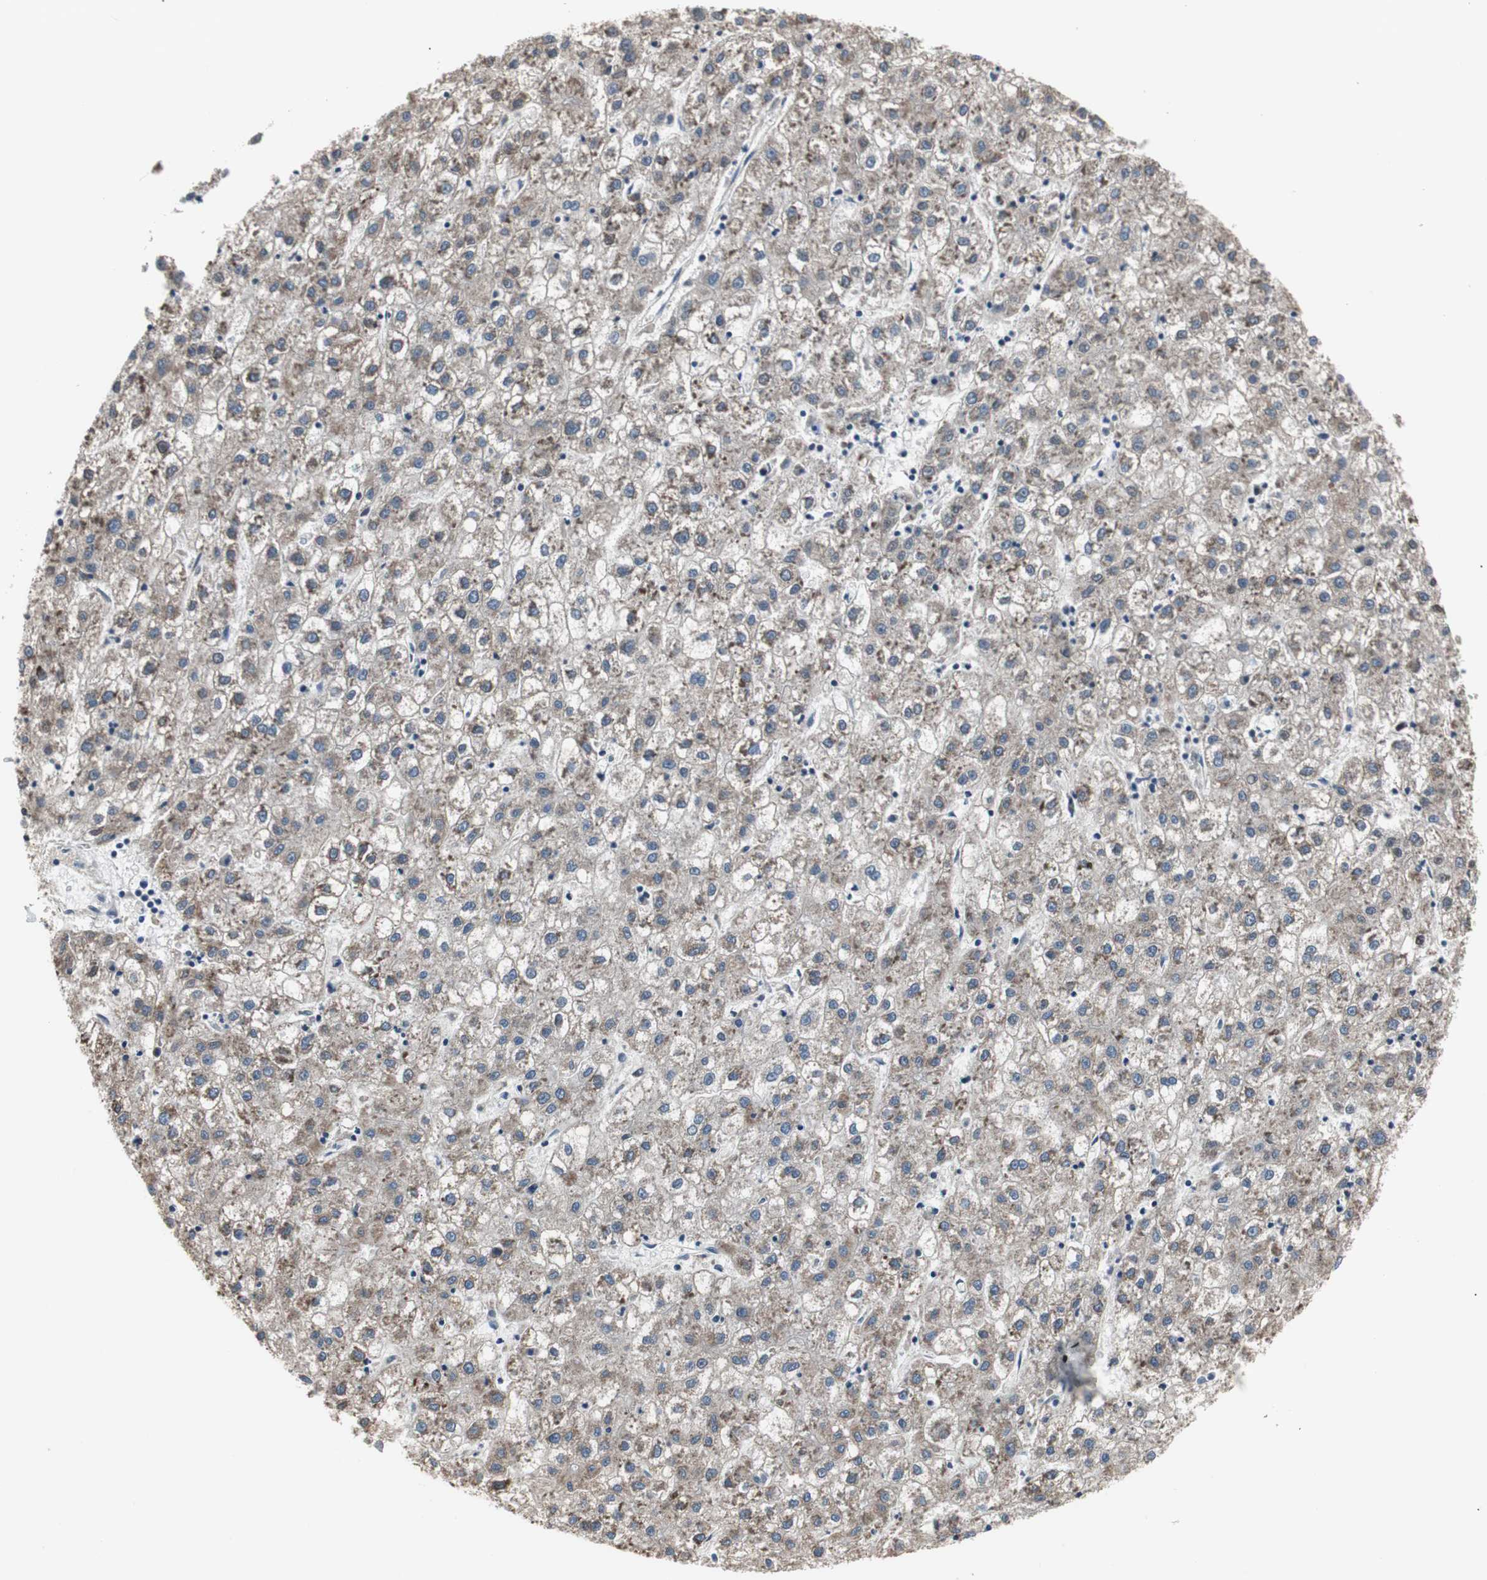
{"staining": {"intensity": "weak", "quantity": ">75%", "location": "cytoplasmic/membranous"}, "tissue": "liver cancer", "cell_type": "Tumor cells", "image_type": "cancer", "snomed": [{"axis": "morphology", "description": "Carcinoma, Hepatocellular, NOS"}, {"axis": "topography", "description": "Liver"}], "caption": "Weak cytoplasmic/membranous staining is seen in approximately >75% of tumor cells in hepatocellular carcinoma (liver).", "gene": "TERF2IP", "patient": {"sex": "male", "age": 72}}